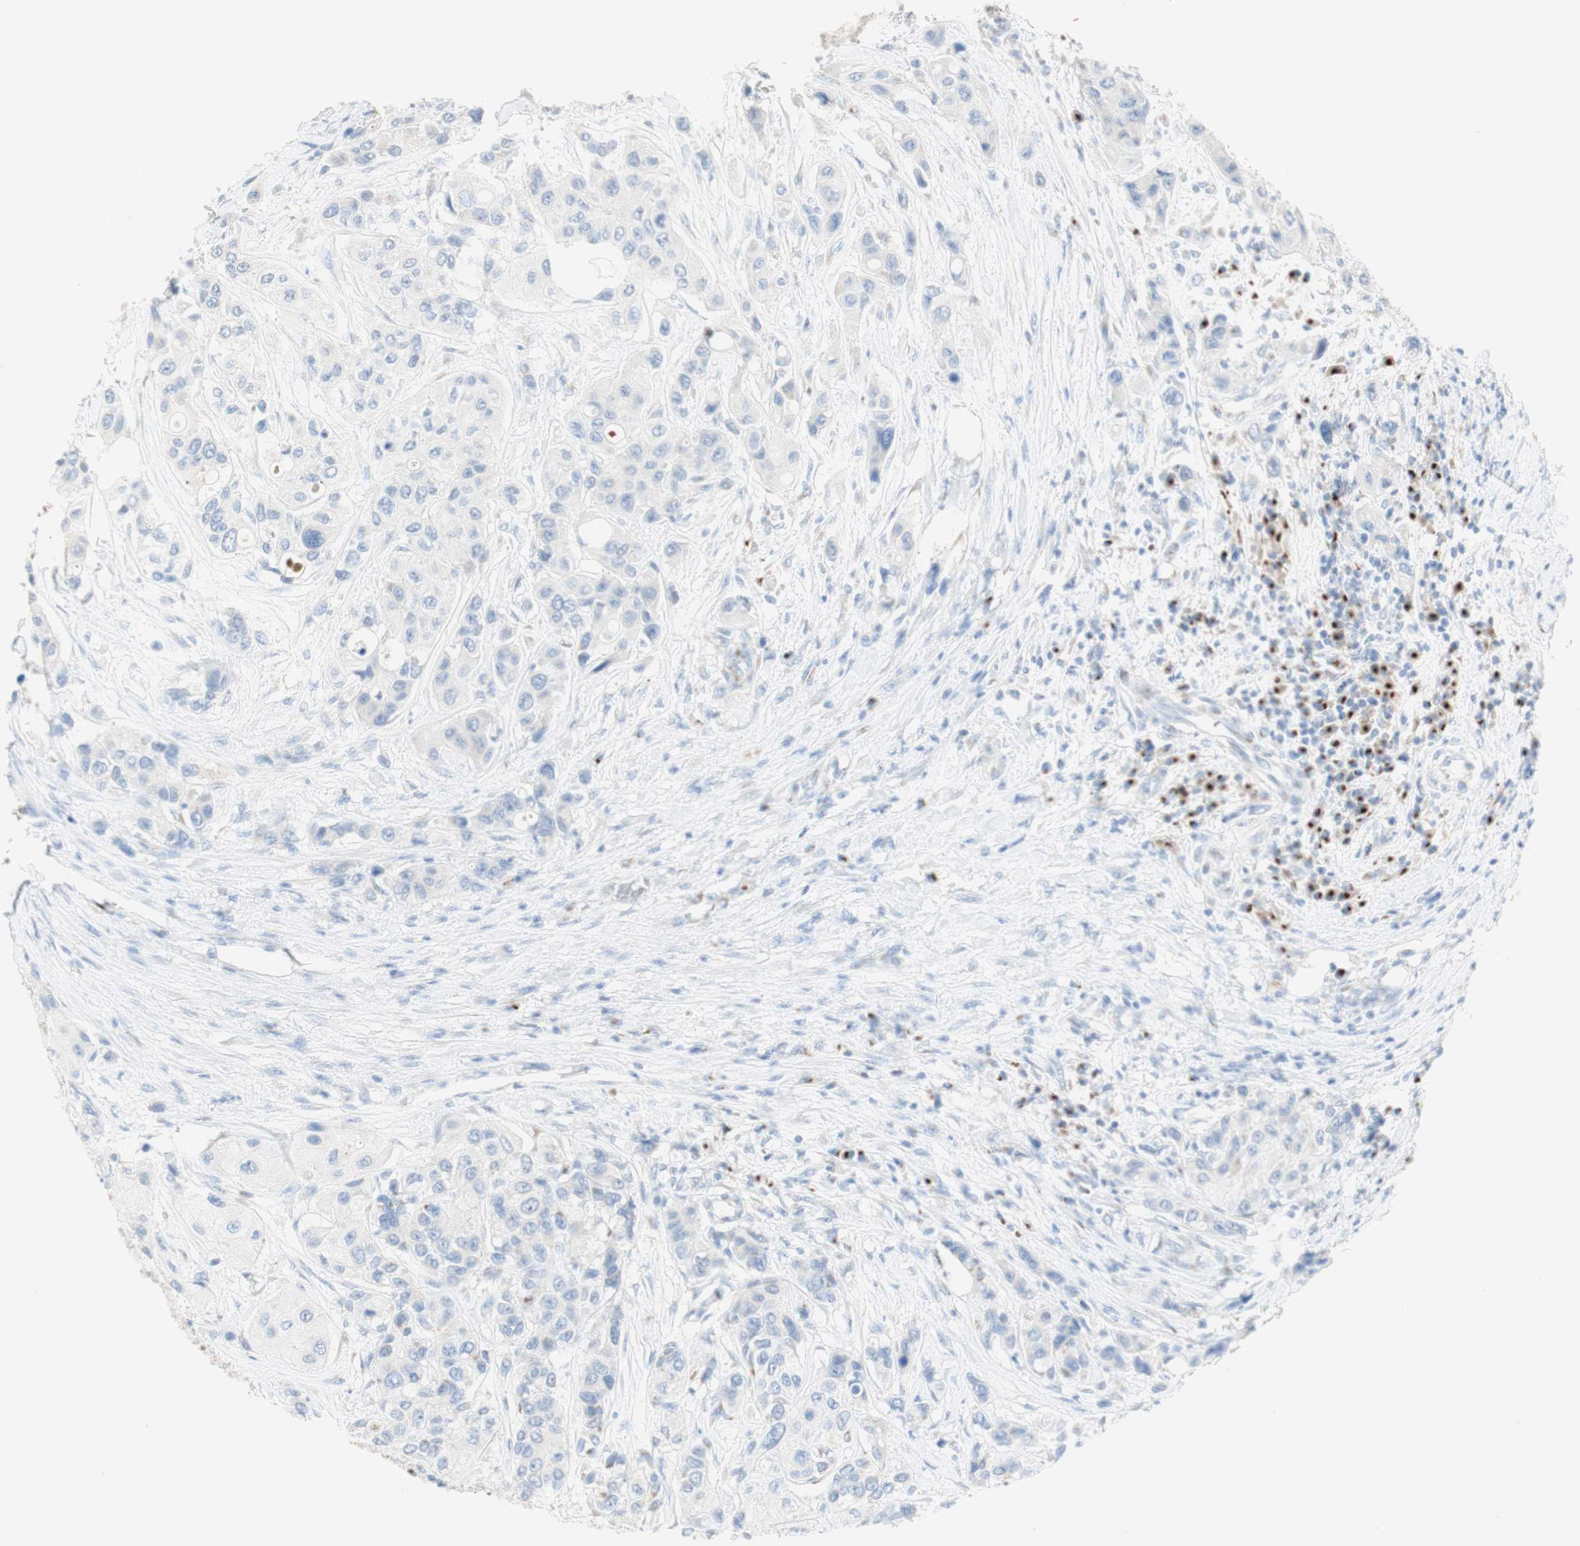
{"staining": {"intensity": "negative", "quantity": "none", "location": "none"}, "tissue": "urothelial cancer", "cell_type": "Tumor cells", "image_type": "cancer", "snomed": [{"axis": "morphology", "description": "Urothelial carcinoma, High grade"}, {"axis": "topography", "description": "Urinary bladder"}], "caption": "A histopathology image of human urothelial cancer is negative for staining in tumor cells.", "gene": "MANEA", "patient": {"sex": "female", "age": 56}}